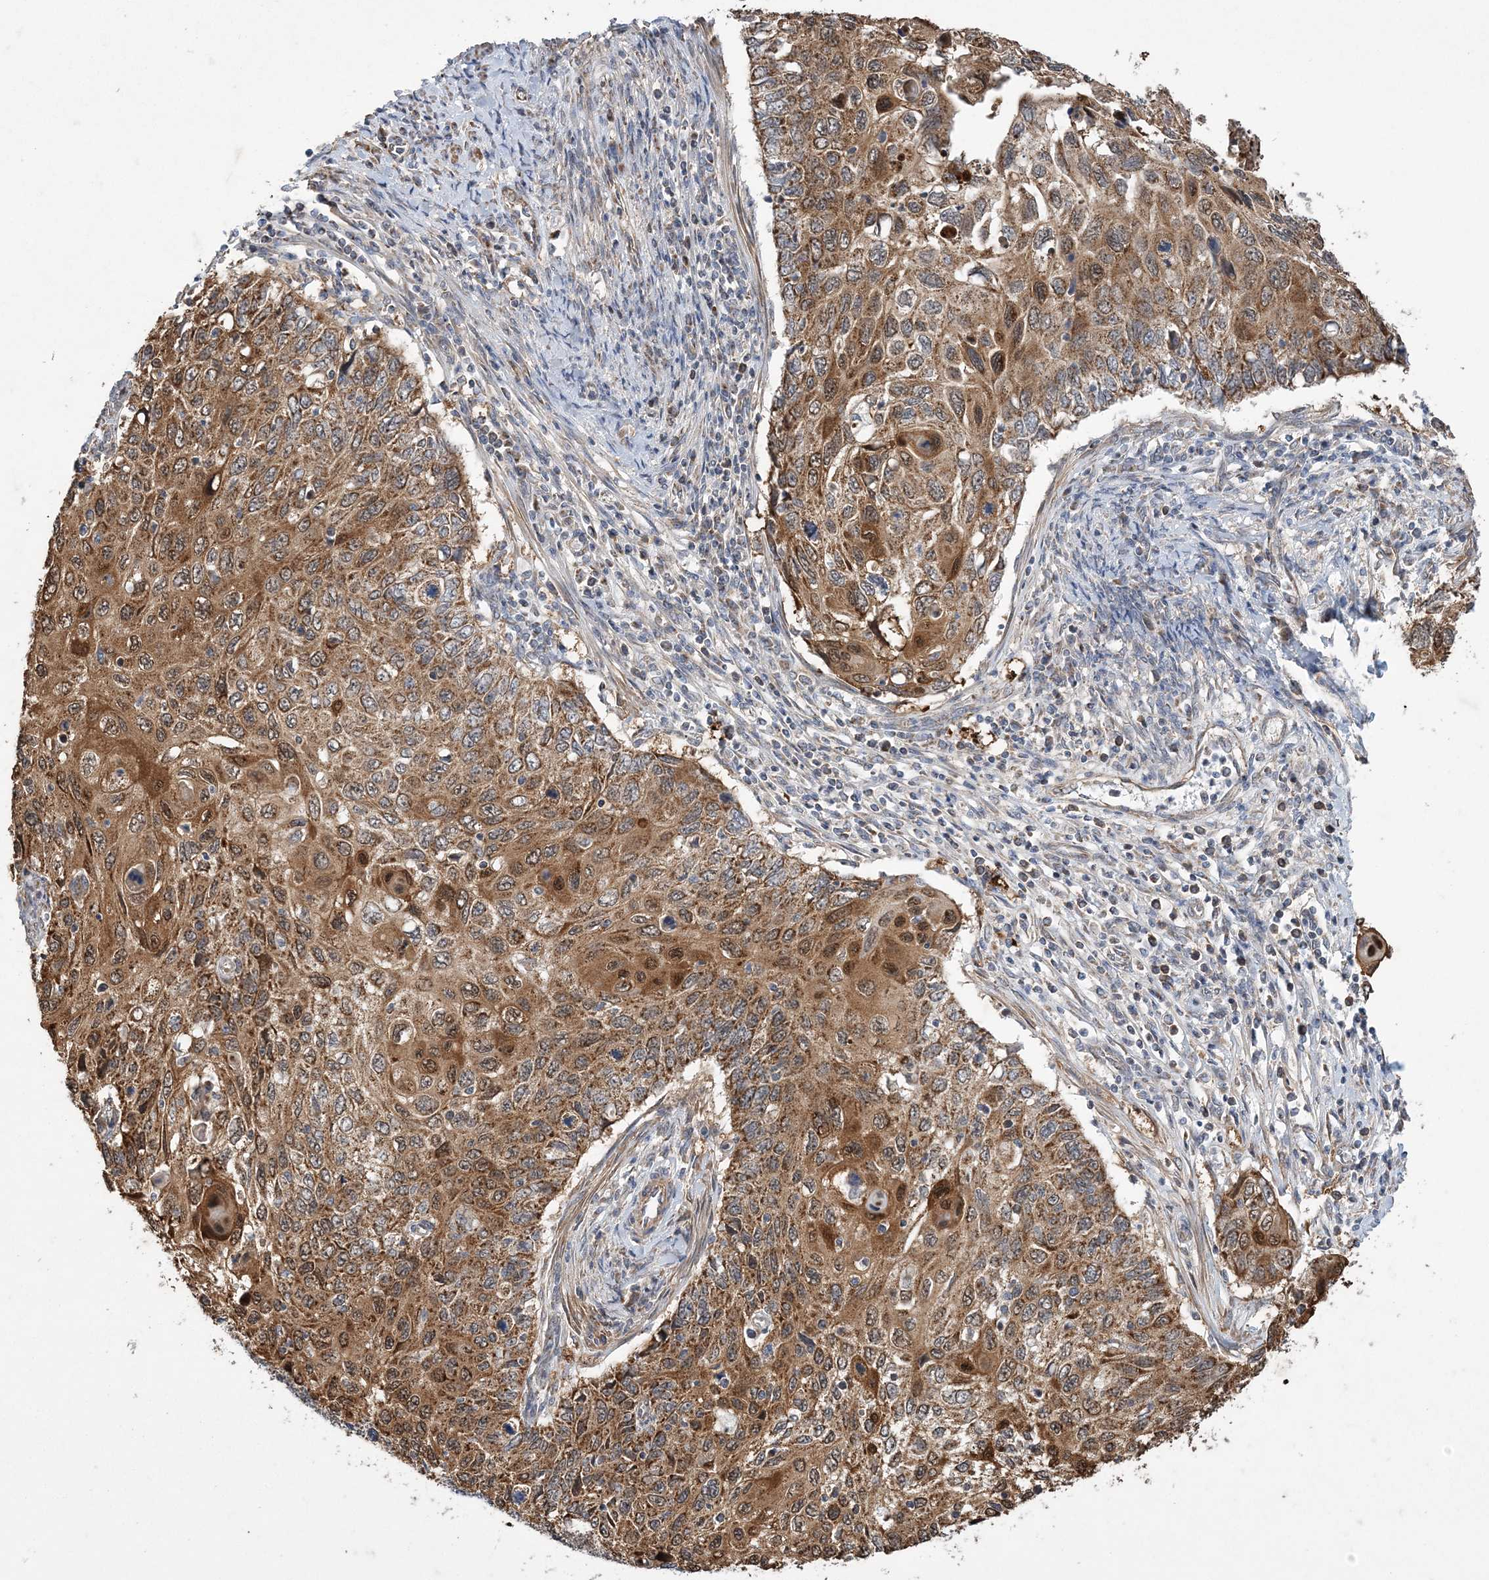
{"staining": {"intensity": "moderate", "quantity": ">75%", "location": "cytoplasmic/membranous"}, "tissue": "cervical cancer", "cell_type": "Tumor cells", "image_type": "cancer", "snomed": [{"axis": "morphology", "description": "Squamous cell carcinoma, NOS"}, {"axis": "topography", "description": "Cervix"}], "caption": "Moderate cytoplasmic/membranous positivity for a protein is appreciated in approximately >75% of tumor cells of cervical cancer using immunohistochemistry (IHC).", "gene": "SLX9", "patient": {"sex": "female", "age": 70}}